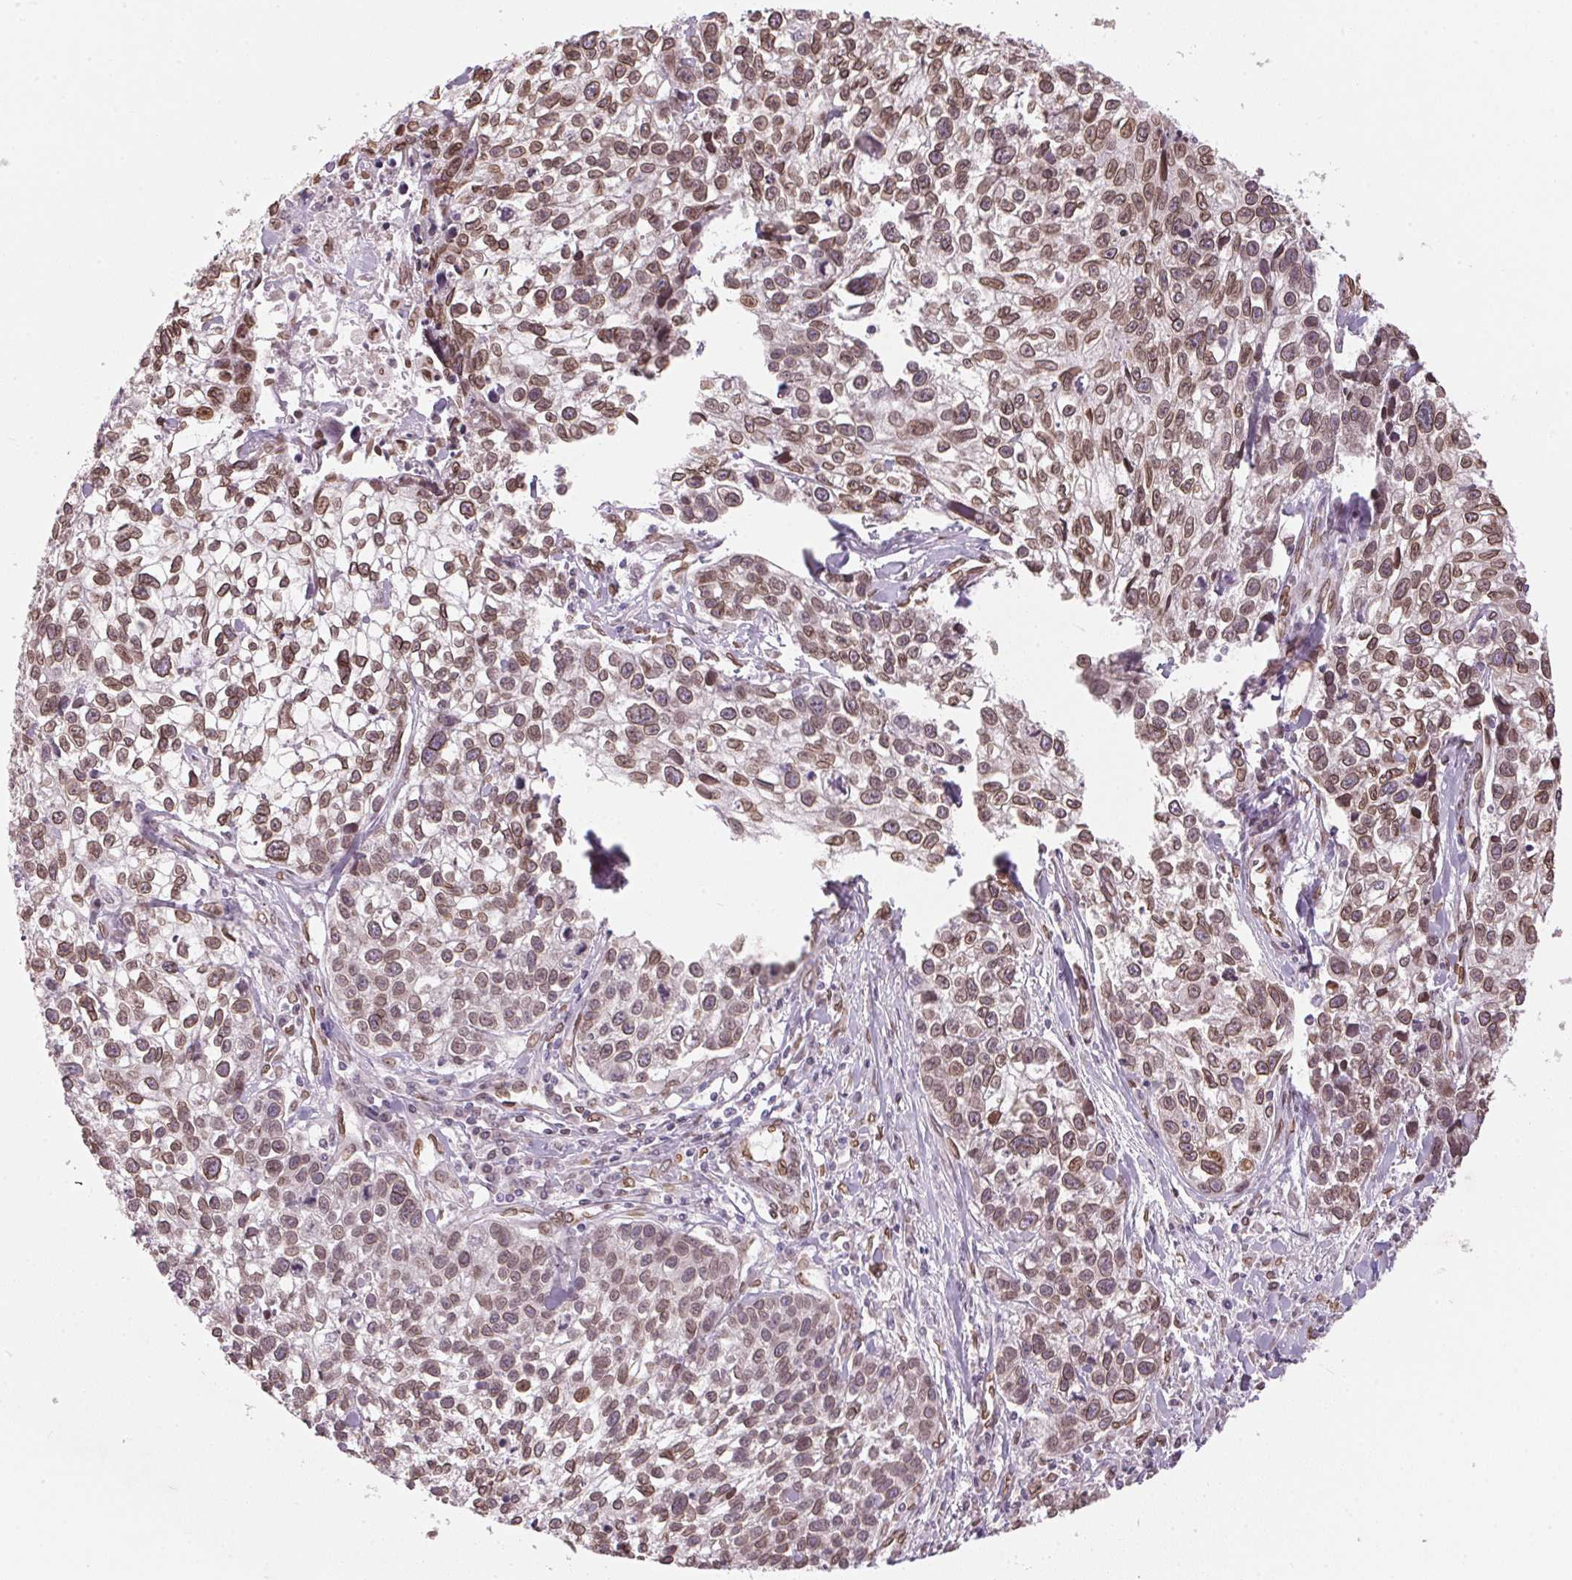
{"staining": {"intensity": "moderate", "quantity": ">75%", "location": "cytoplasmic/membranous,nuclear"}, "tissue": "lung cancer", "cell_type": "Tumor cells", "image_type": "cancer", "snomed": [{"axis": "morphology", "description": "Squamous cell carcinoma, NOS"}, {"axis": "topography", "description": "Lung"}], "caption": "Brown immunohistochemical staining in lung squamous cell carcinoma exhibits moderate cytoplasmic/membranous and nuclear staining in about >75% of tumor cells.", "gene": "TMEM175", "patient": {"sex": "male", "age": 74}}